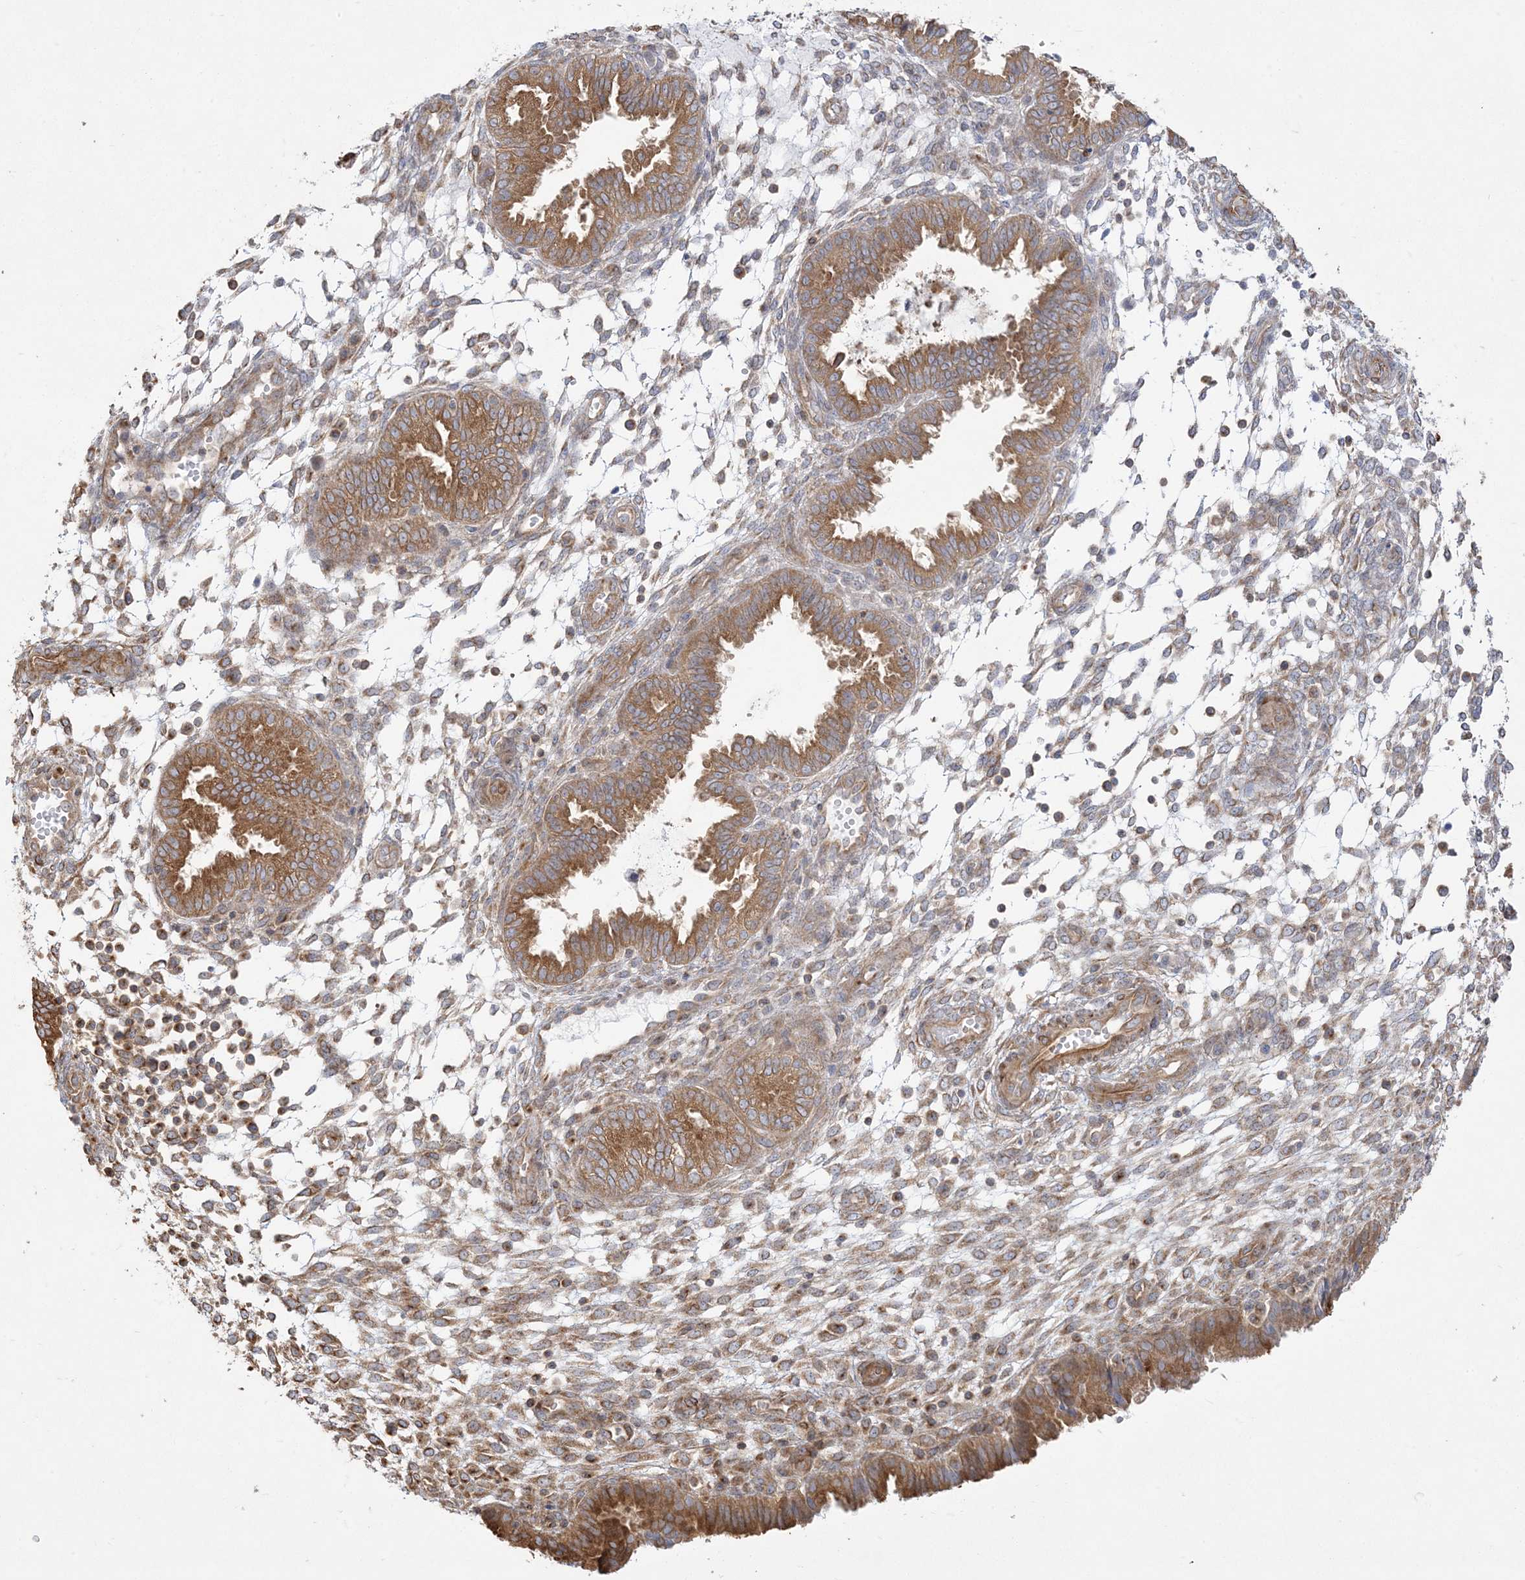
{"staining": {"intensity": "moderate", "quantity": ">75%", "location": "cytoplasmic/membranous"}, "tissue": "endometrium", "cell_type": "Cells in endometrial stroma", "image_type": "normal", "snomed": [{"axis": "morphology", "description": "Normal tissue, NOS"}, {"axis": "topography", "description": "Endometrium"}], "caption": "The micrograph shows staining of benign endometrium, revealing moderate cytoplasmic/membranous protein expression (brown color) within cells in endometrial stroma.", "gene": "ZC3H6", "patient": {"sex": "female", "age": 33}}